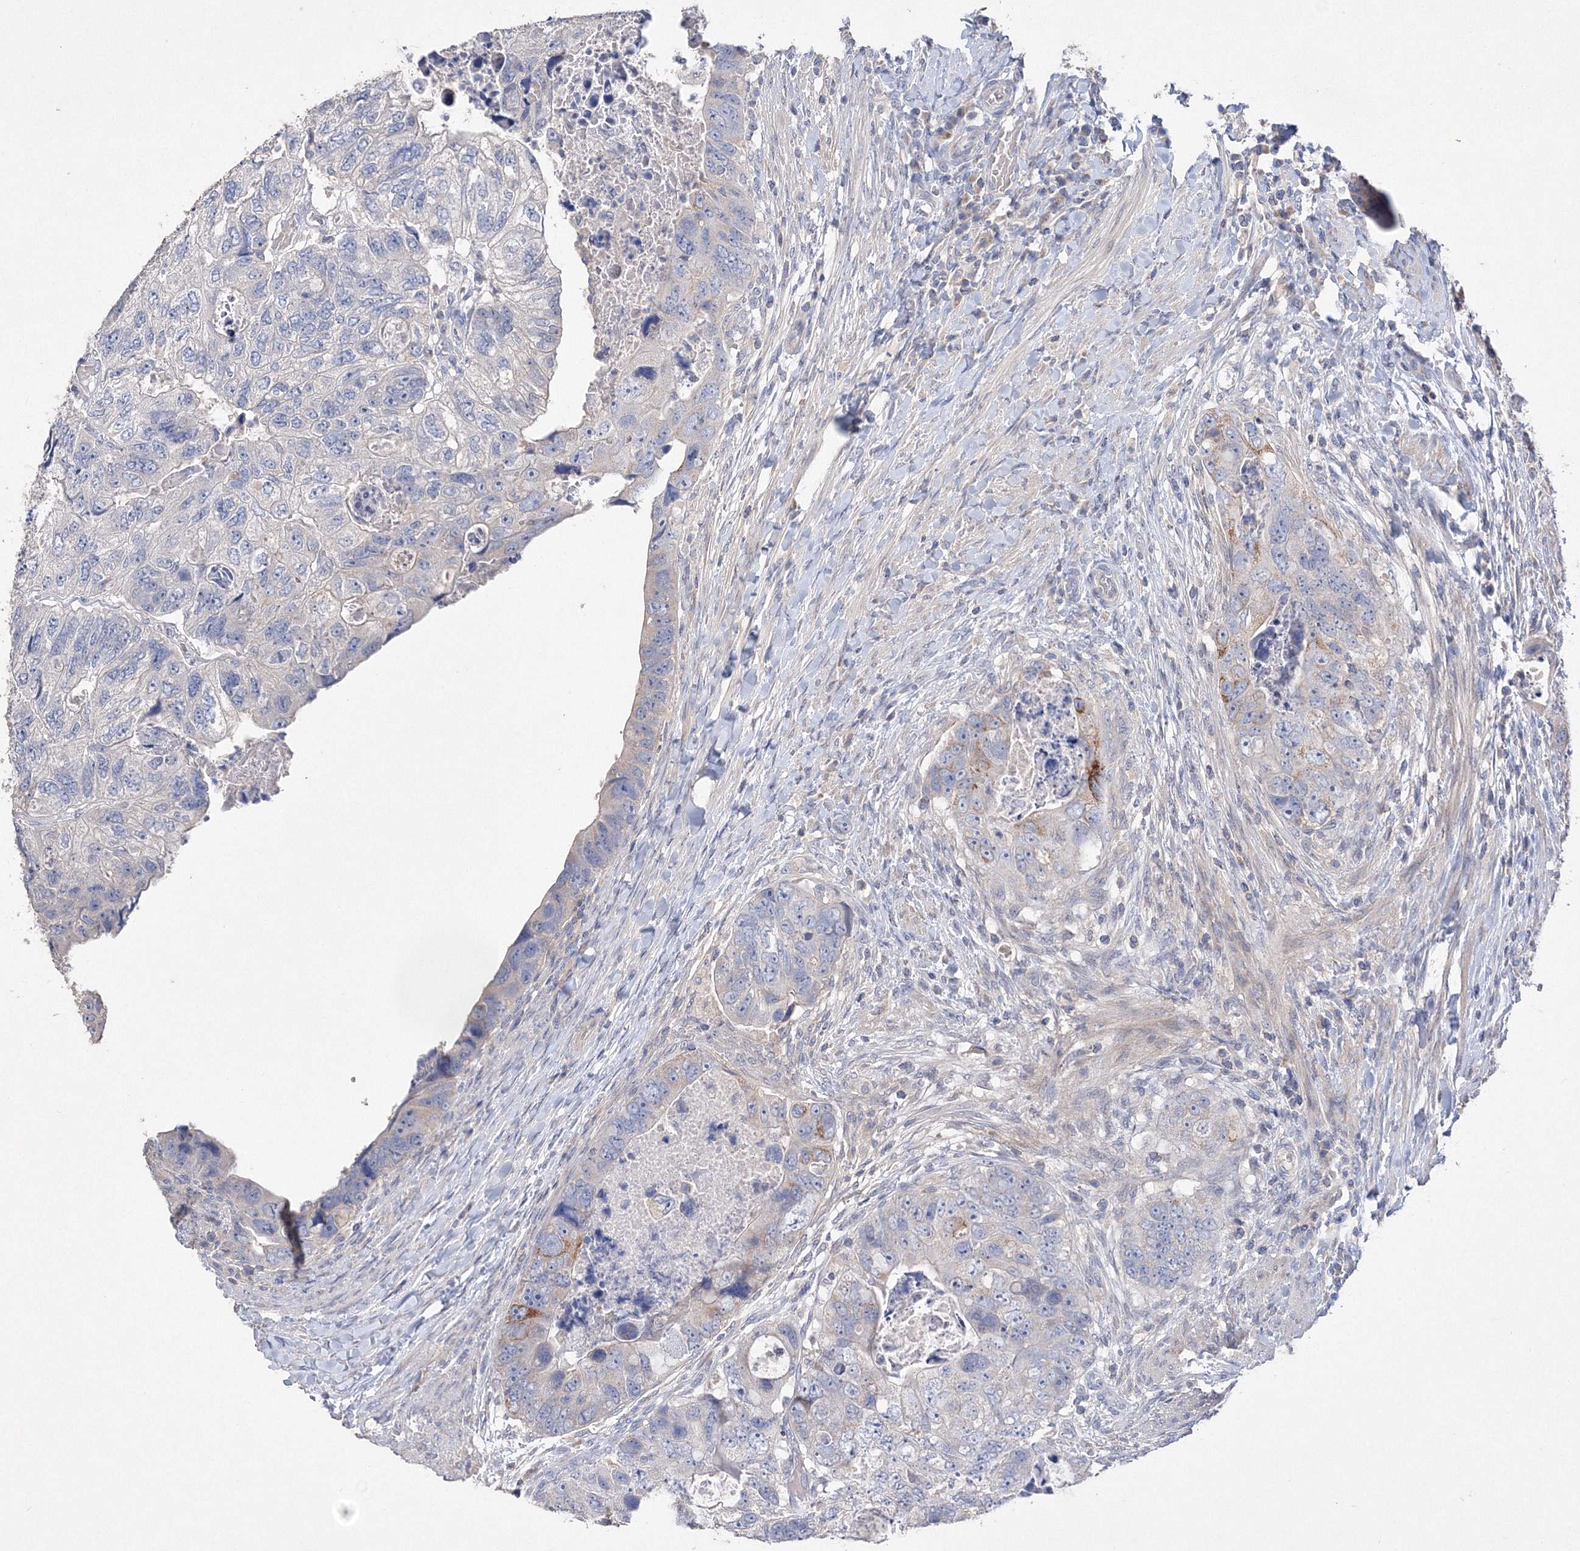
{"staining": {"intensity": "moderate", "quantity": "<25%", "location": "cytoplasmic/membranous"}, "tissue": "colorectal cancer", "cell_type": "Tumor cells", "image_type": "cancer", "snomed": [{"axis": "morphology", "description": "Adenocarcinoma, NOS"}, {"axis": "topography", "description": "Rectum"}], "caption": "The image displays staining of colorectal cancer (adenocarcinoma), revealing moderate cytoplasmic/membranous protein staining (brown color) within tumor cells.", "gene": "GLS", "patient": {"sex": "male", "age": 59}}